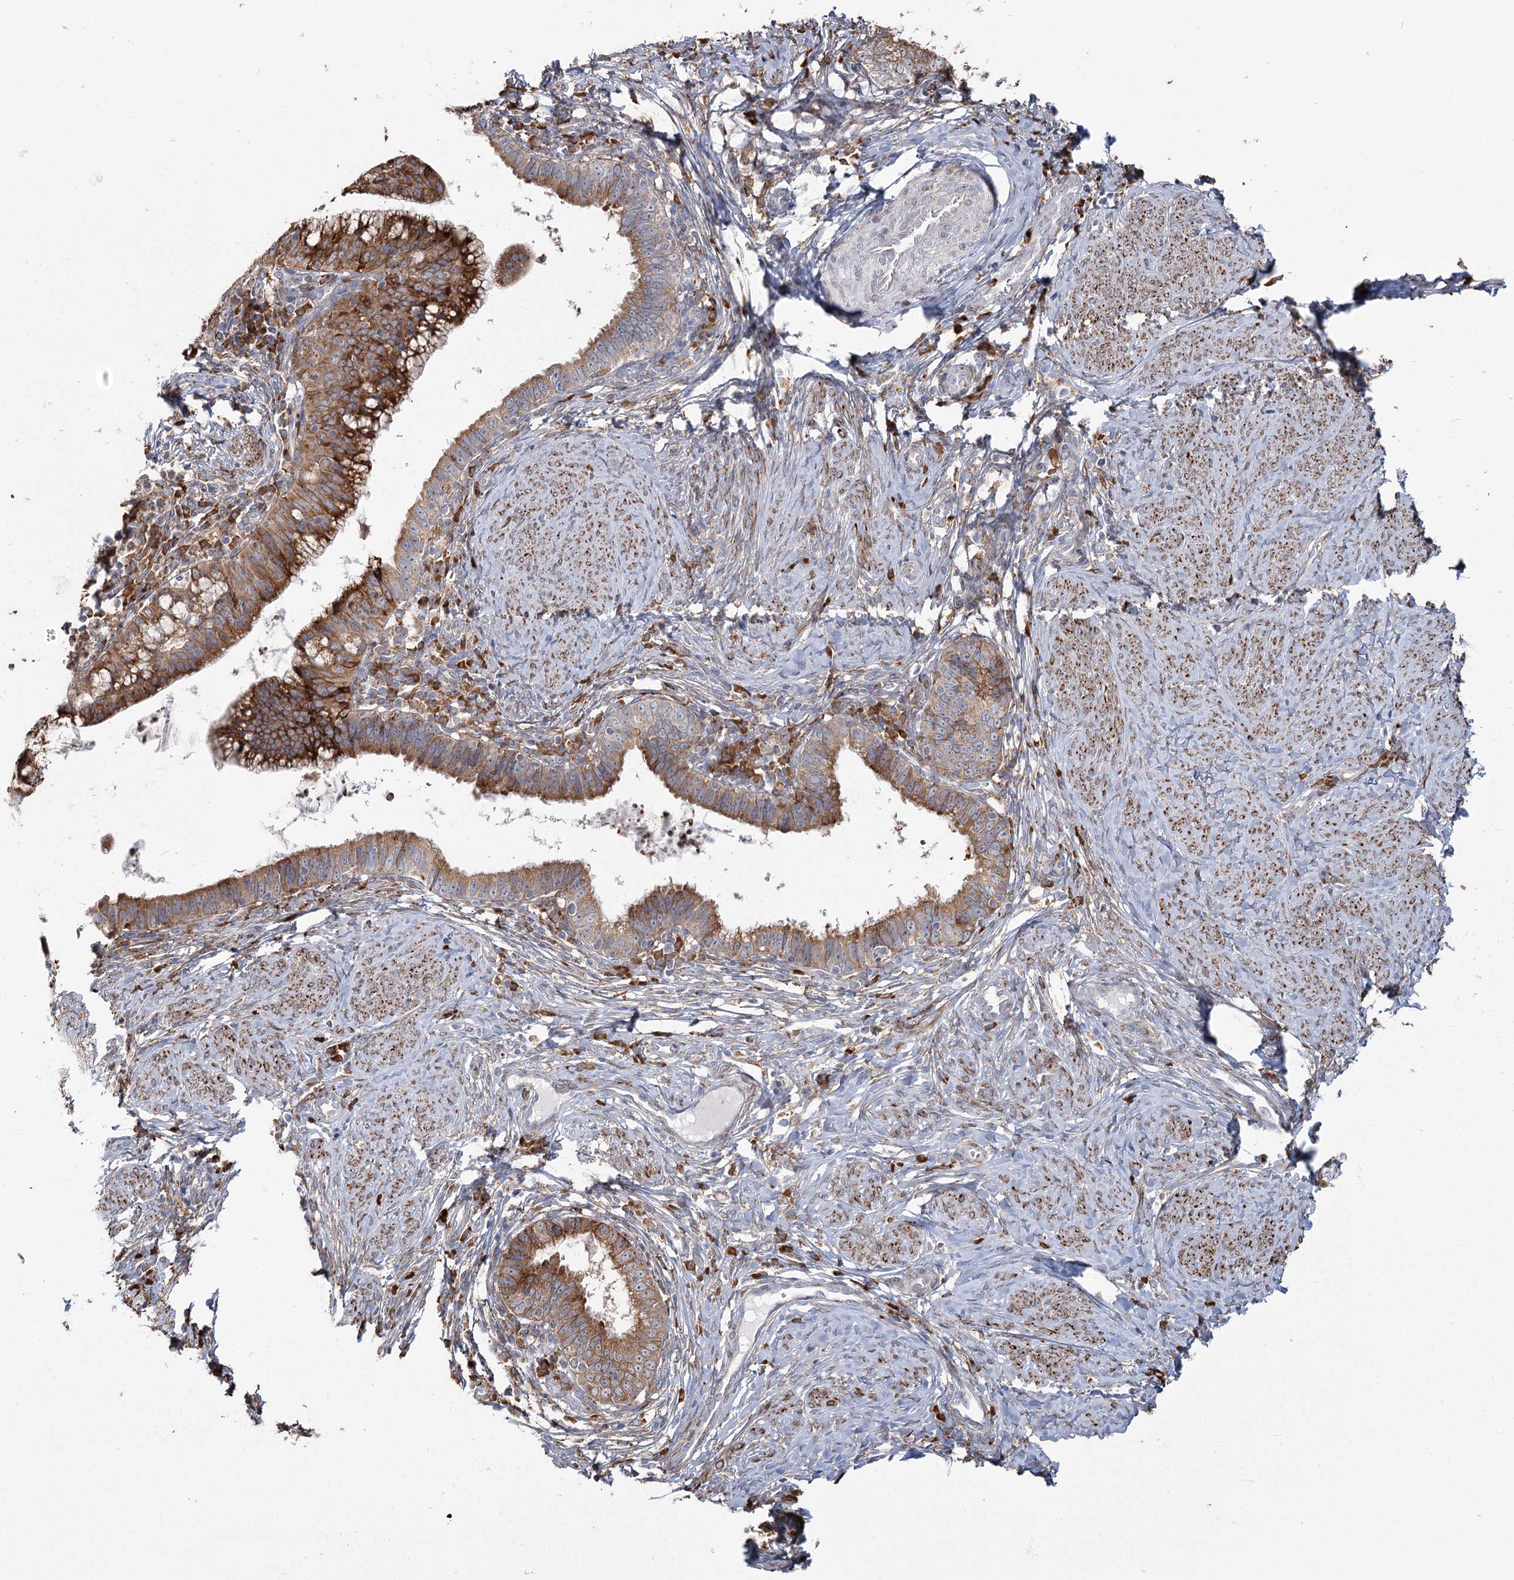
{"staining": {"intensity": "moderate", "quantity": ">75%", "location": "cytoplasmic/membranous"}, "tissue": "cervical cancer", "cell_type": "Tumor cells", "image_type": "cancer", "snomed": [{"axis": "morphology", "description": "Adenocarcinoma, NOS"}, {"axis": "topography", "description": "Cervix"}], "caption": "High-magnification brightfield microscopy of adenocarcinoma (cervical) stained with DAB (3,3'-diaminobenzidine) (brown) and counterstained with hematoxylin (blue). tumor cells exhibit moderate cytoplasmic/membranous staining is present in about>75% of cells. The staining was performed using DAB to visualize the protein expression in brown, while the nuclei were stained in blue with hematoxylin (Magnification: 20x).", "gene": "ZCCHC9", "patient": {"sex": "female", "age": 36}}